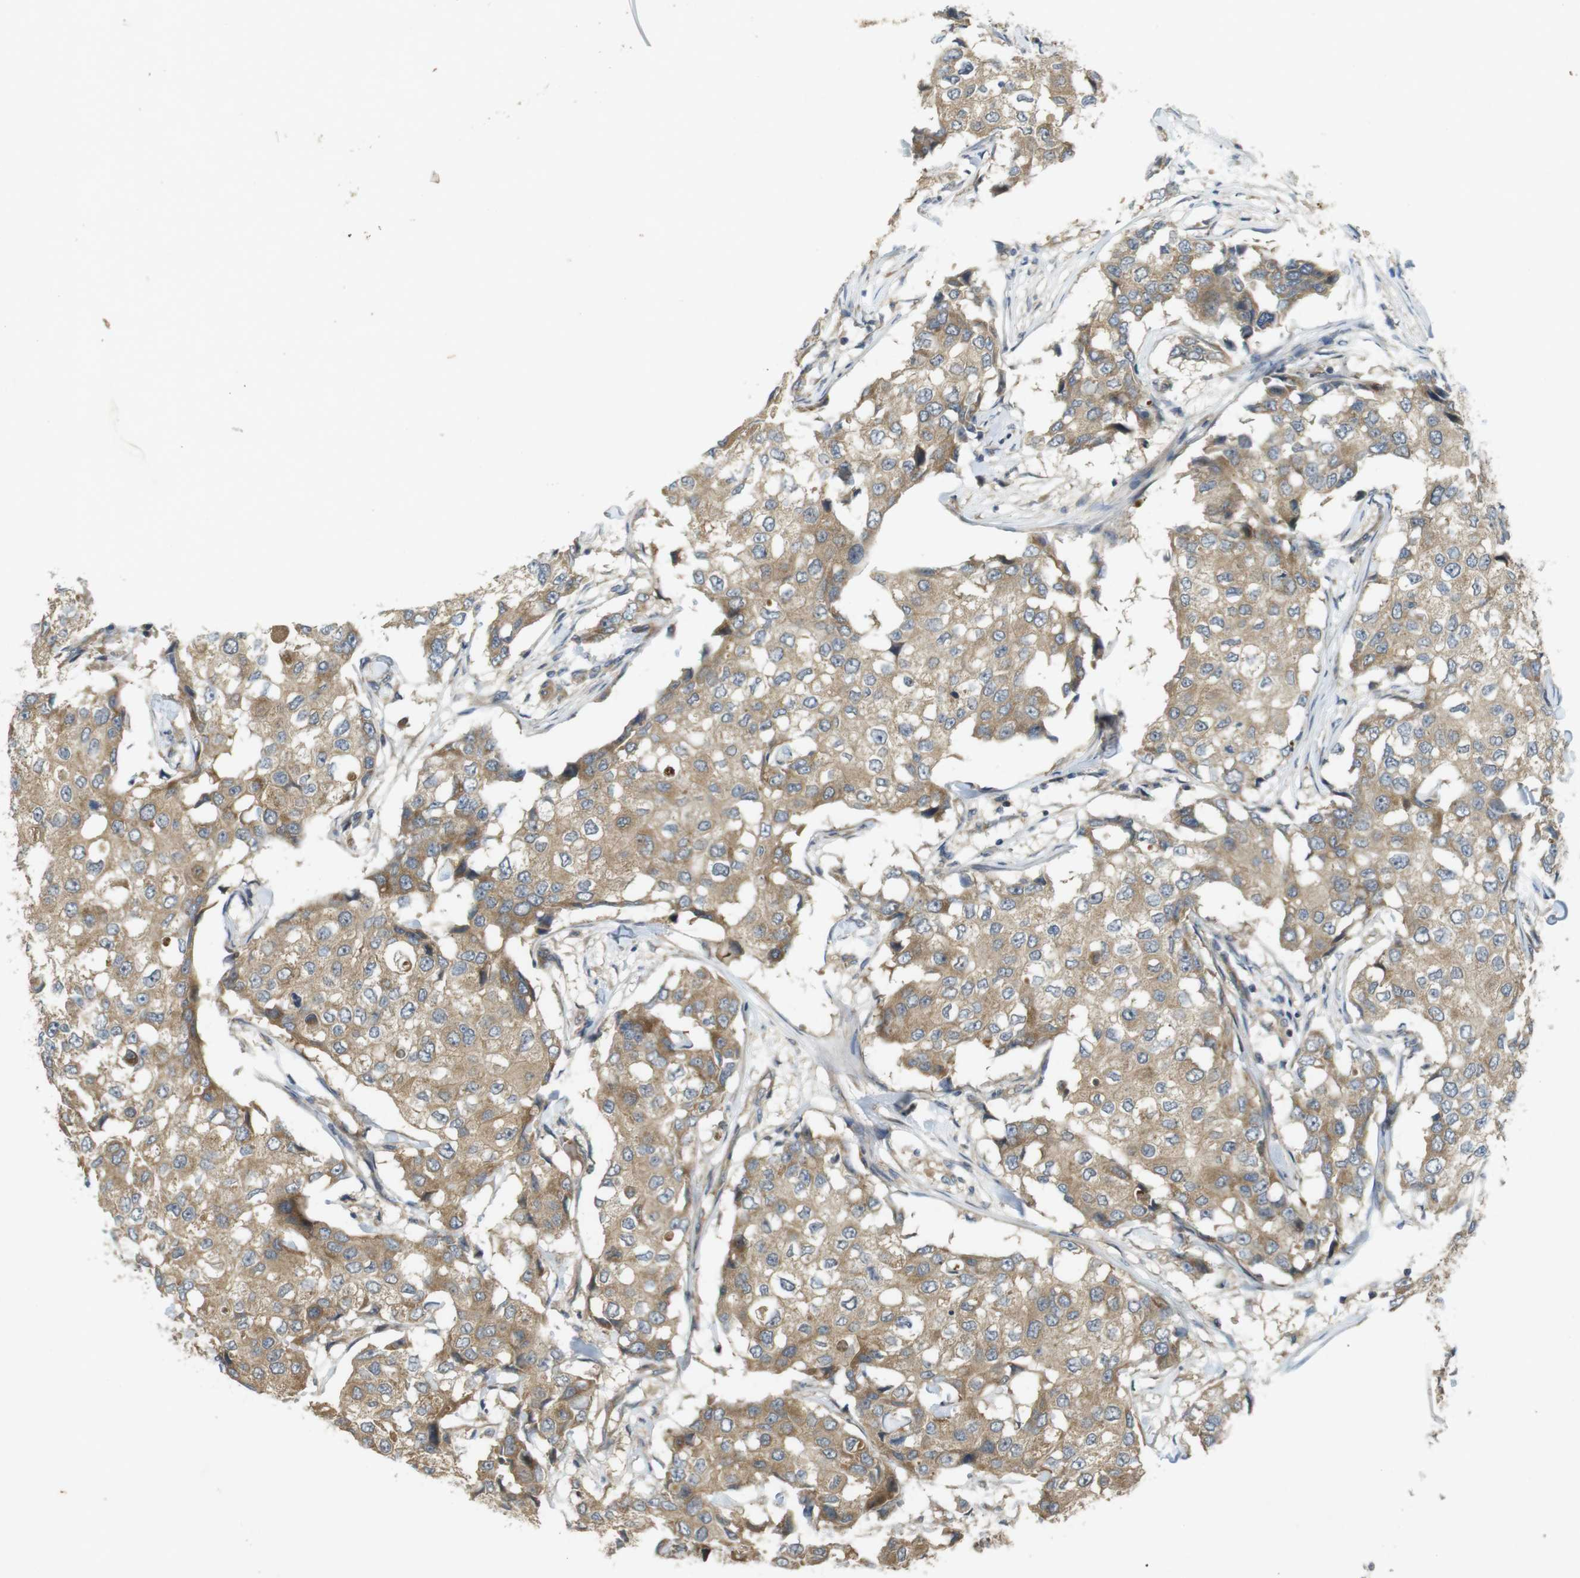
{"staining": {"intensity": "moderate", "quantity": ">75%", "location": "cytoplasmic/membranous"}, "tissue": "breast cancer", "cell_type": "Tumor cells", "image_type": "cancer", "snomed": [{"axis": "morphology", "description": "Duct carcinoma"}, {"axis": "topography", "description": "Breast"}], "caption": "Invasive ductal carcinoma (breast) was stained to show a protein in brown. There is medium levels of moderate cytoplasmic/membranous positivity in about >75% of tumor cells. The staining was performed using DAB (3,3'-diaminobenzidine), with brown indicating positive protein expression. Nuclei are stained blue with hematoxylin.", "gene": "CLTC", "patient": {"sex": "female", "age": 27}}